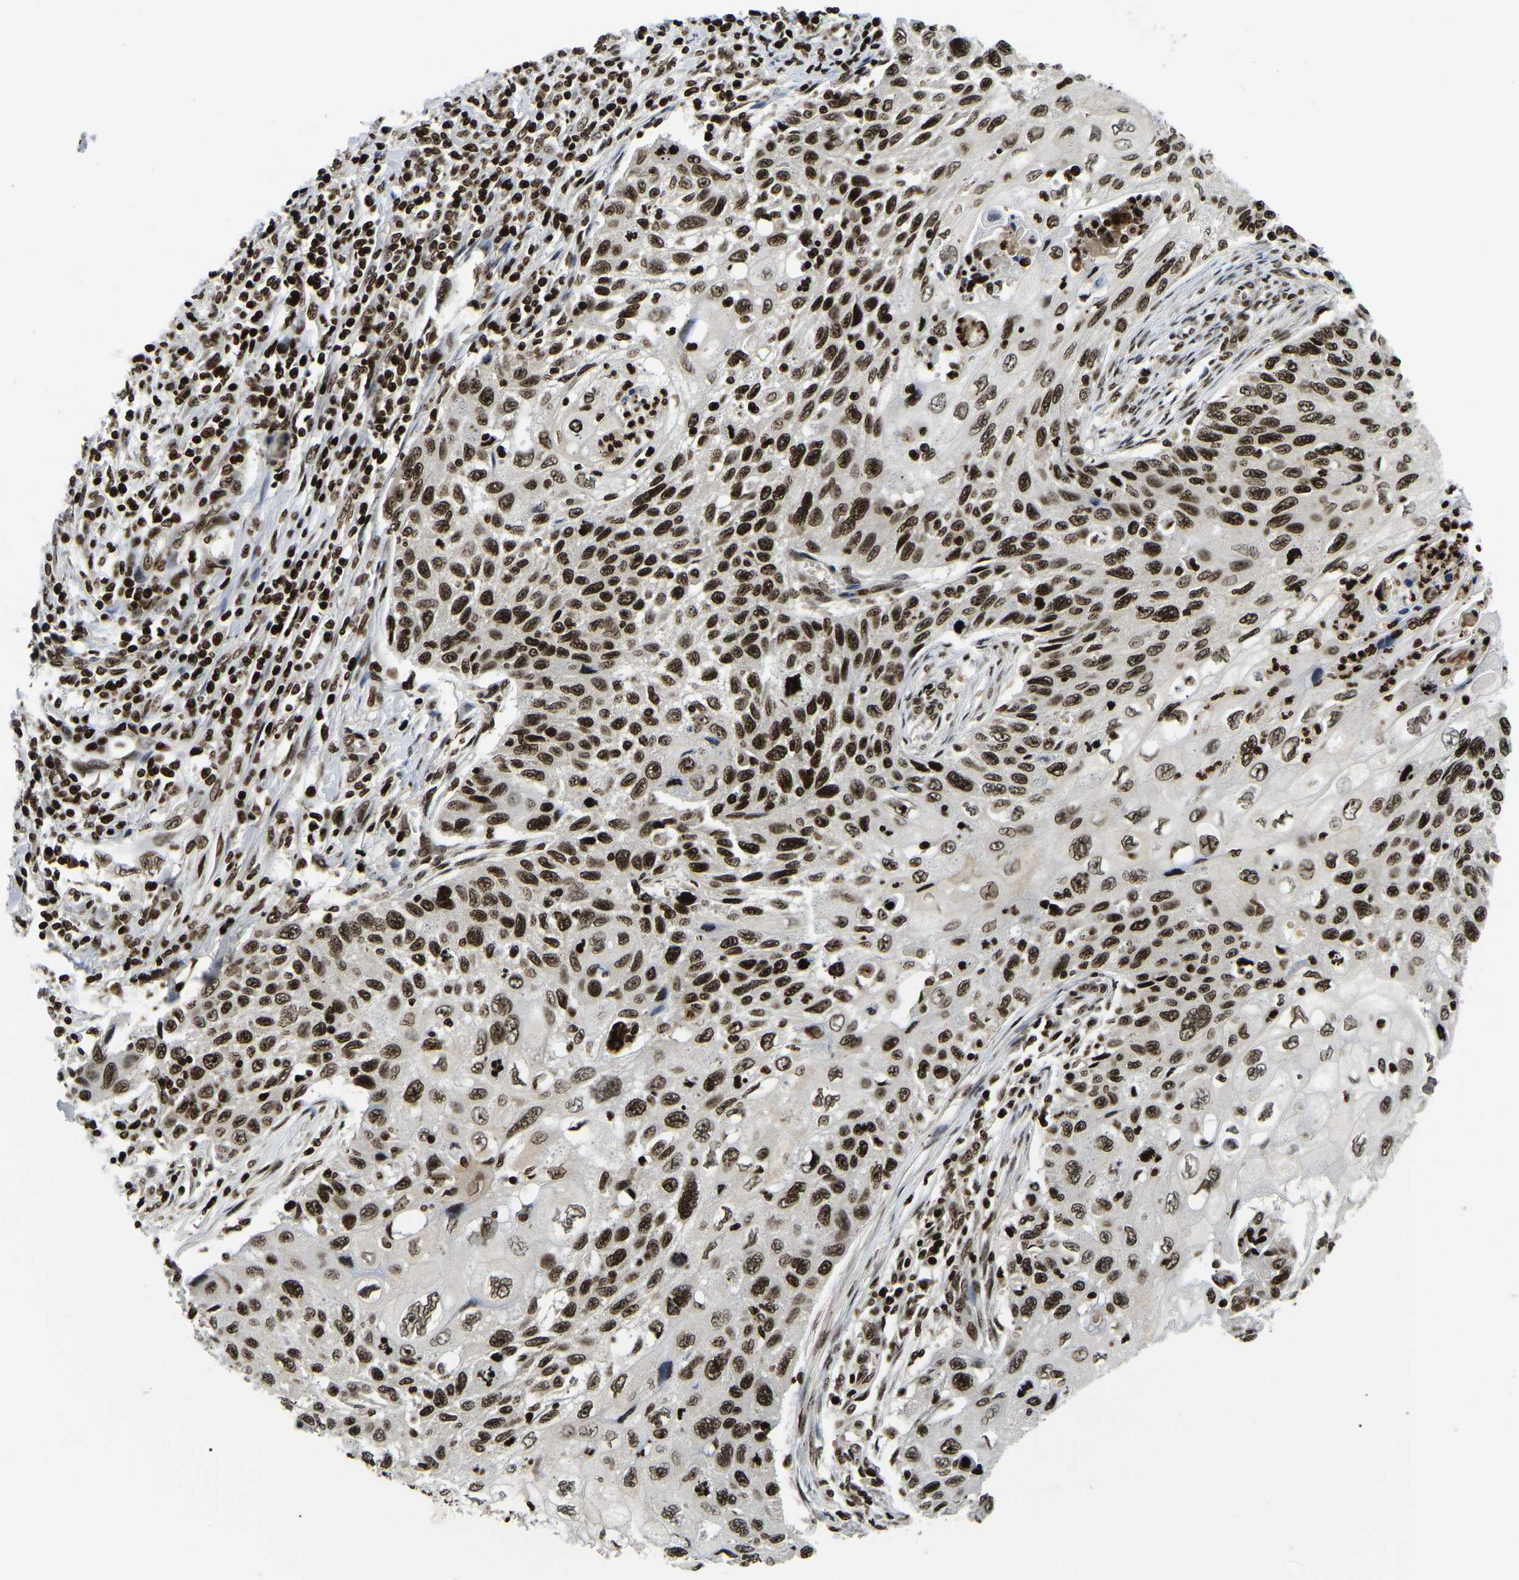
{"staining": {"intensity": "strong", "quantity": ">75%", "location": "nuclear"}, "tissue": "cervical cancer", "cell_type": "Tumor cells", "image_type": "cancer", "snomed": [{"axis": "morphology", "description": "Squamous cell carcinoma, NOS"}, {"axis": "topography", "description": "Cervix"}], "caption": "This histopathology image displays cervical squamous cell carcinoma stained with IHC to label a protein in brown. The nuclear of tumor cells show strong positivity for the protein. Nuclei are counter-stained blue.", "gene": "LRRC61", "patient": {"sex": "female", "age": 70}}